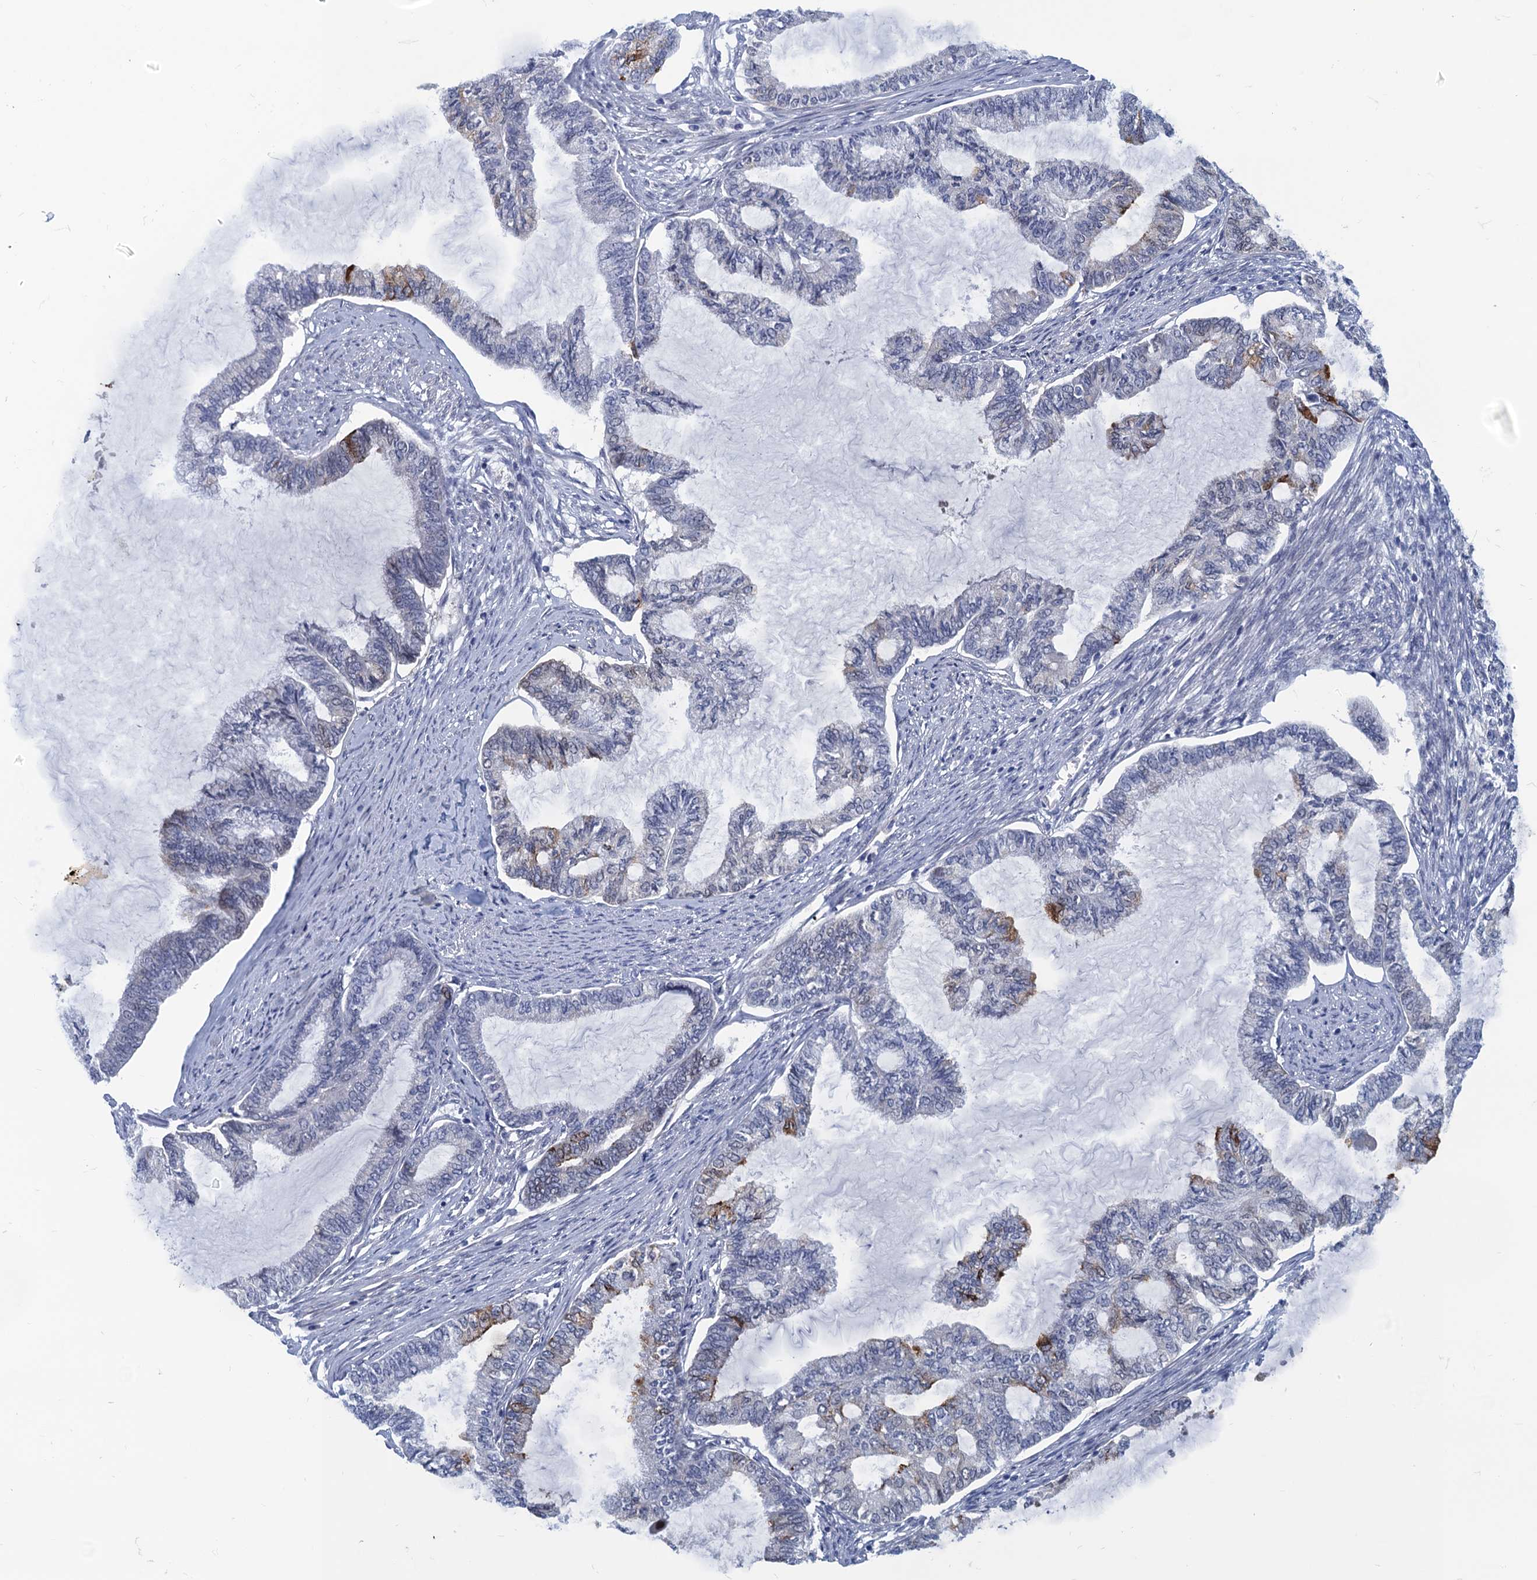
{"staining": {"intensity": "moderate", "quantity": "<25%", "location": "cytoplasmic/membranous"}, "tissue": "endometrial cancer", "cell_type": "Tumor cells", "image_type": "cancer", "snomed": [{"axis": "morphology", "description": "Adenocarcinoma, NOS"}, {"axis": "topography", "description": "Endometrium"}], "caption": "Adenocarcinoma (endometrial) stained for a protein reveals moderate cytoplasmic/membranous positivity in tumor cells. Nuclei are stained in blue.", "gene": "SCEL", "patient": {"sex": "female", "age": 86}}